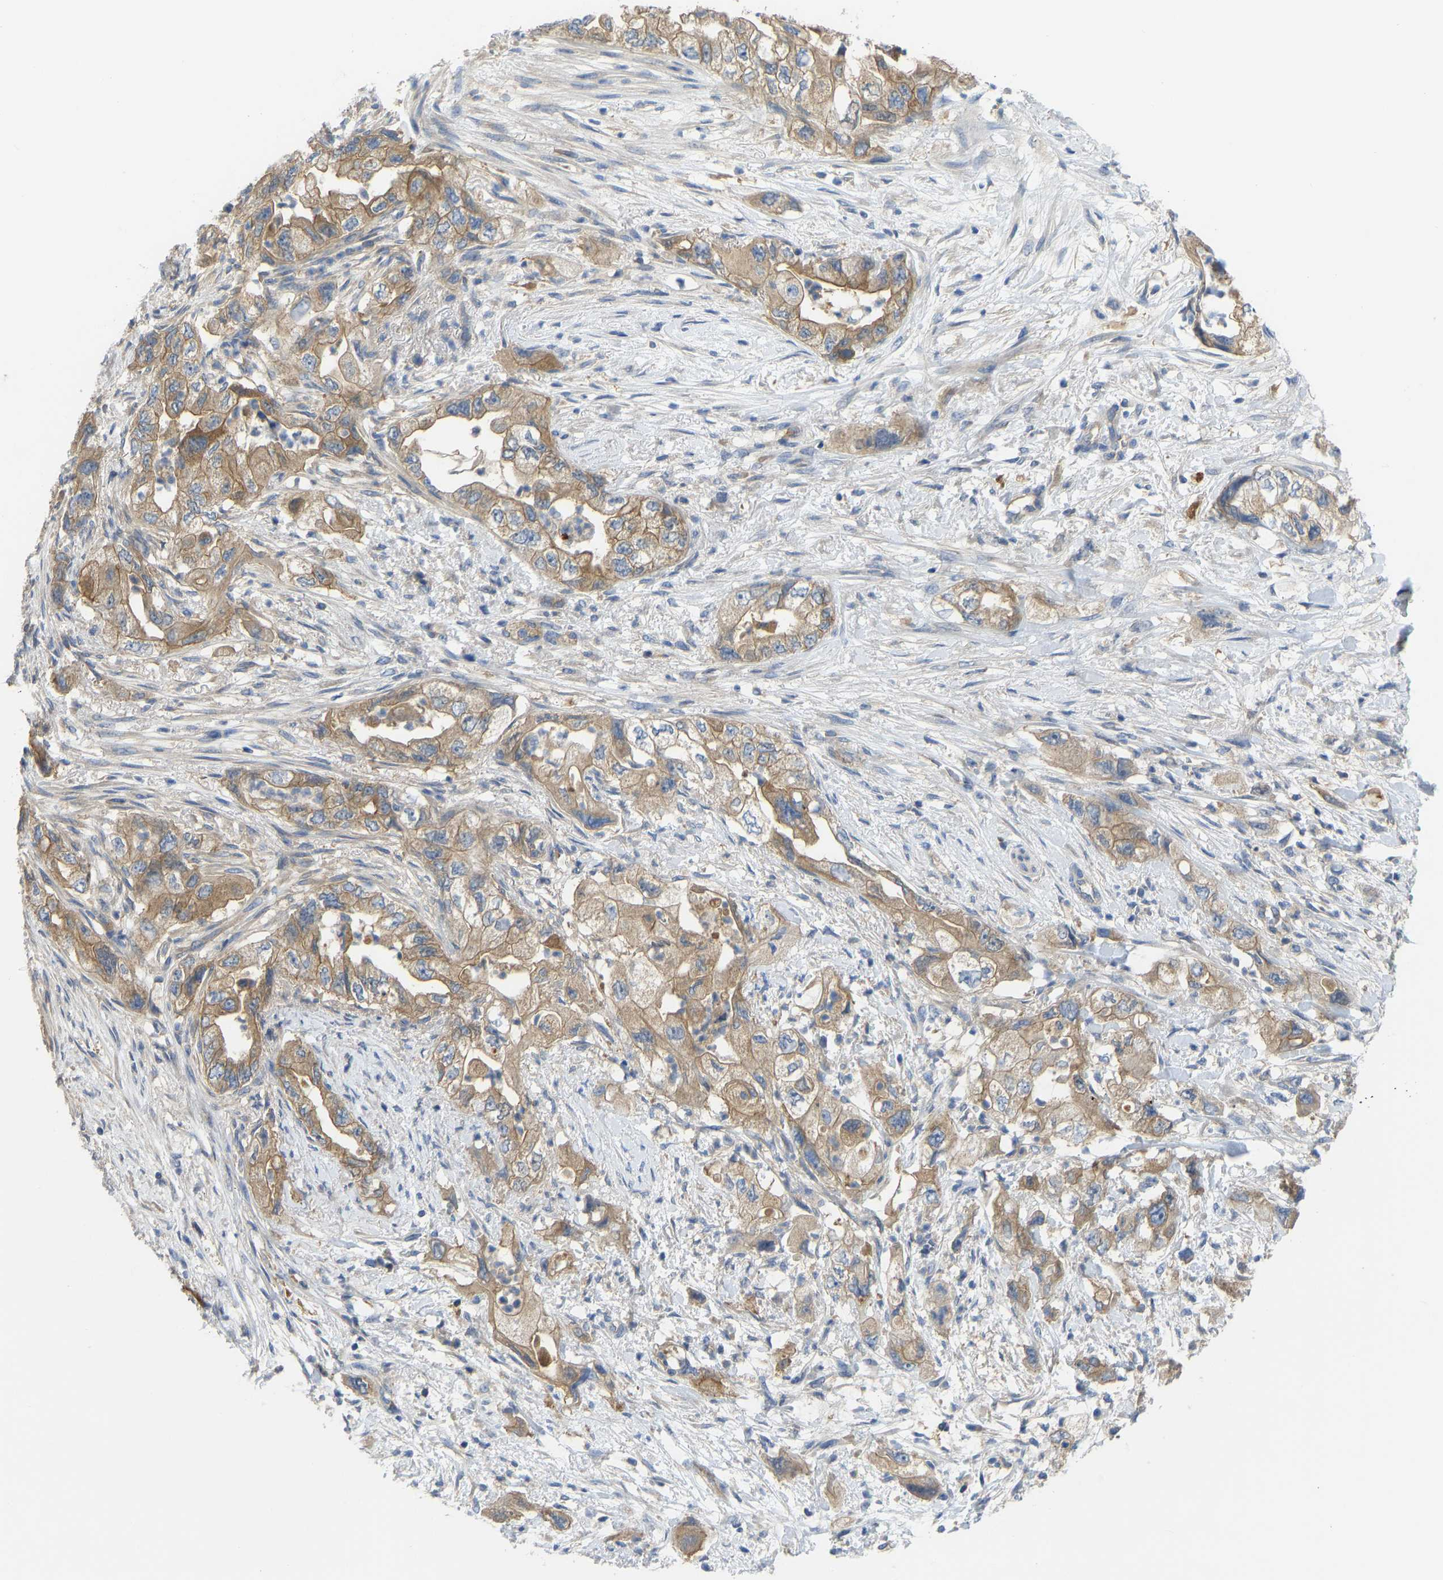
{"staining": {"intensity": "moderate", "quantity": ">75%", "location": "cytoplasmic/membranous"}, "tissue": "pancreatic cancer", "cell_type": "Tumor cells", "image_type": "cancer", "snomed": [{"axis": "morphology", "description": "Adenocarcinoma, NOS"}, {"axis": "topography", "description": "Pancreas"}], "caption": "Immunohistochemical staining of pancreatic cancer (adenocarcinoma) demonstrates moderate cytoplasmic/membranous protein expression in about >75% of tumor cells.", "gene": "PPP3CA", "patient": {"sex": "female", "age": 73}}